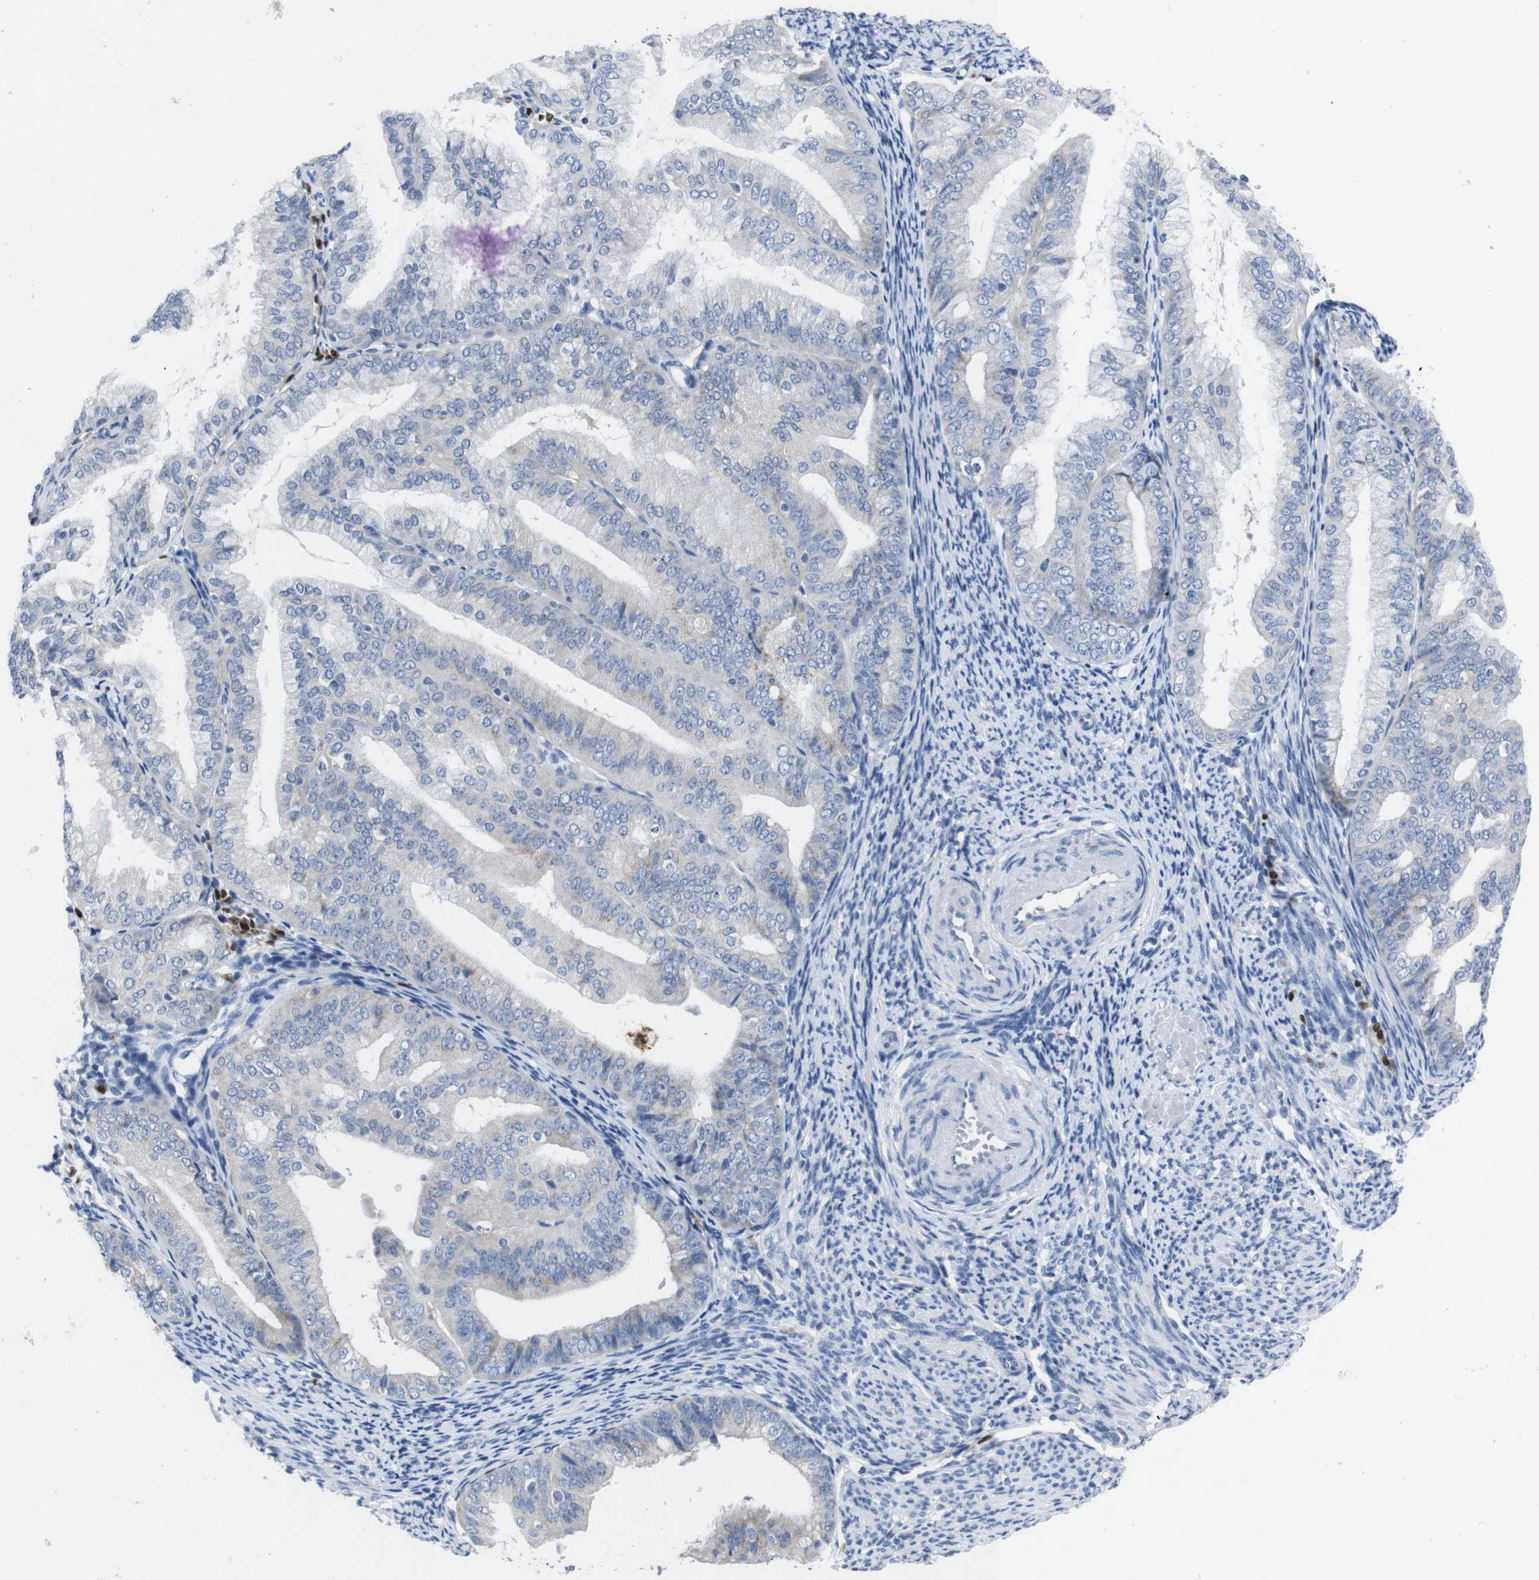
{"staining": {"intensity": "negative", "quantity": "none", "location": "none"}, "tissue": "endometrial cancer", "cell_type": "Tumor cells", "image_type": "cancer", "snomed": [{"axis": "morphology", "description": "Adenocarcinoma, NOS"}, {"axis": "topography", "description": "Endometrium"}], "caption": "Immunohistochemistry image of neoplastic tissue: endometrial cancer stained with DAB shows no significant protein positivity in tumor cells.", "gene": "IRF4", "patient": {"sex": "female", "age": 63}}